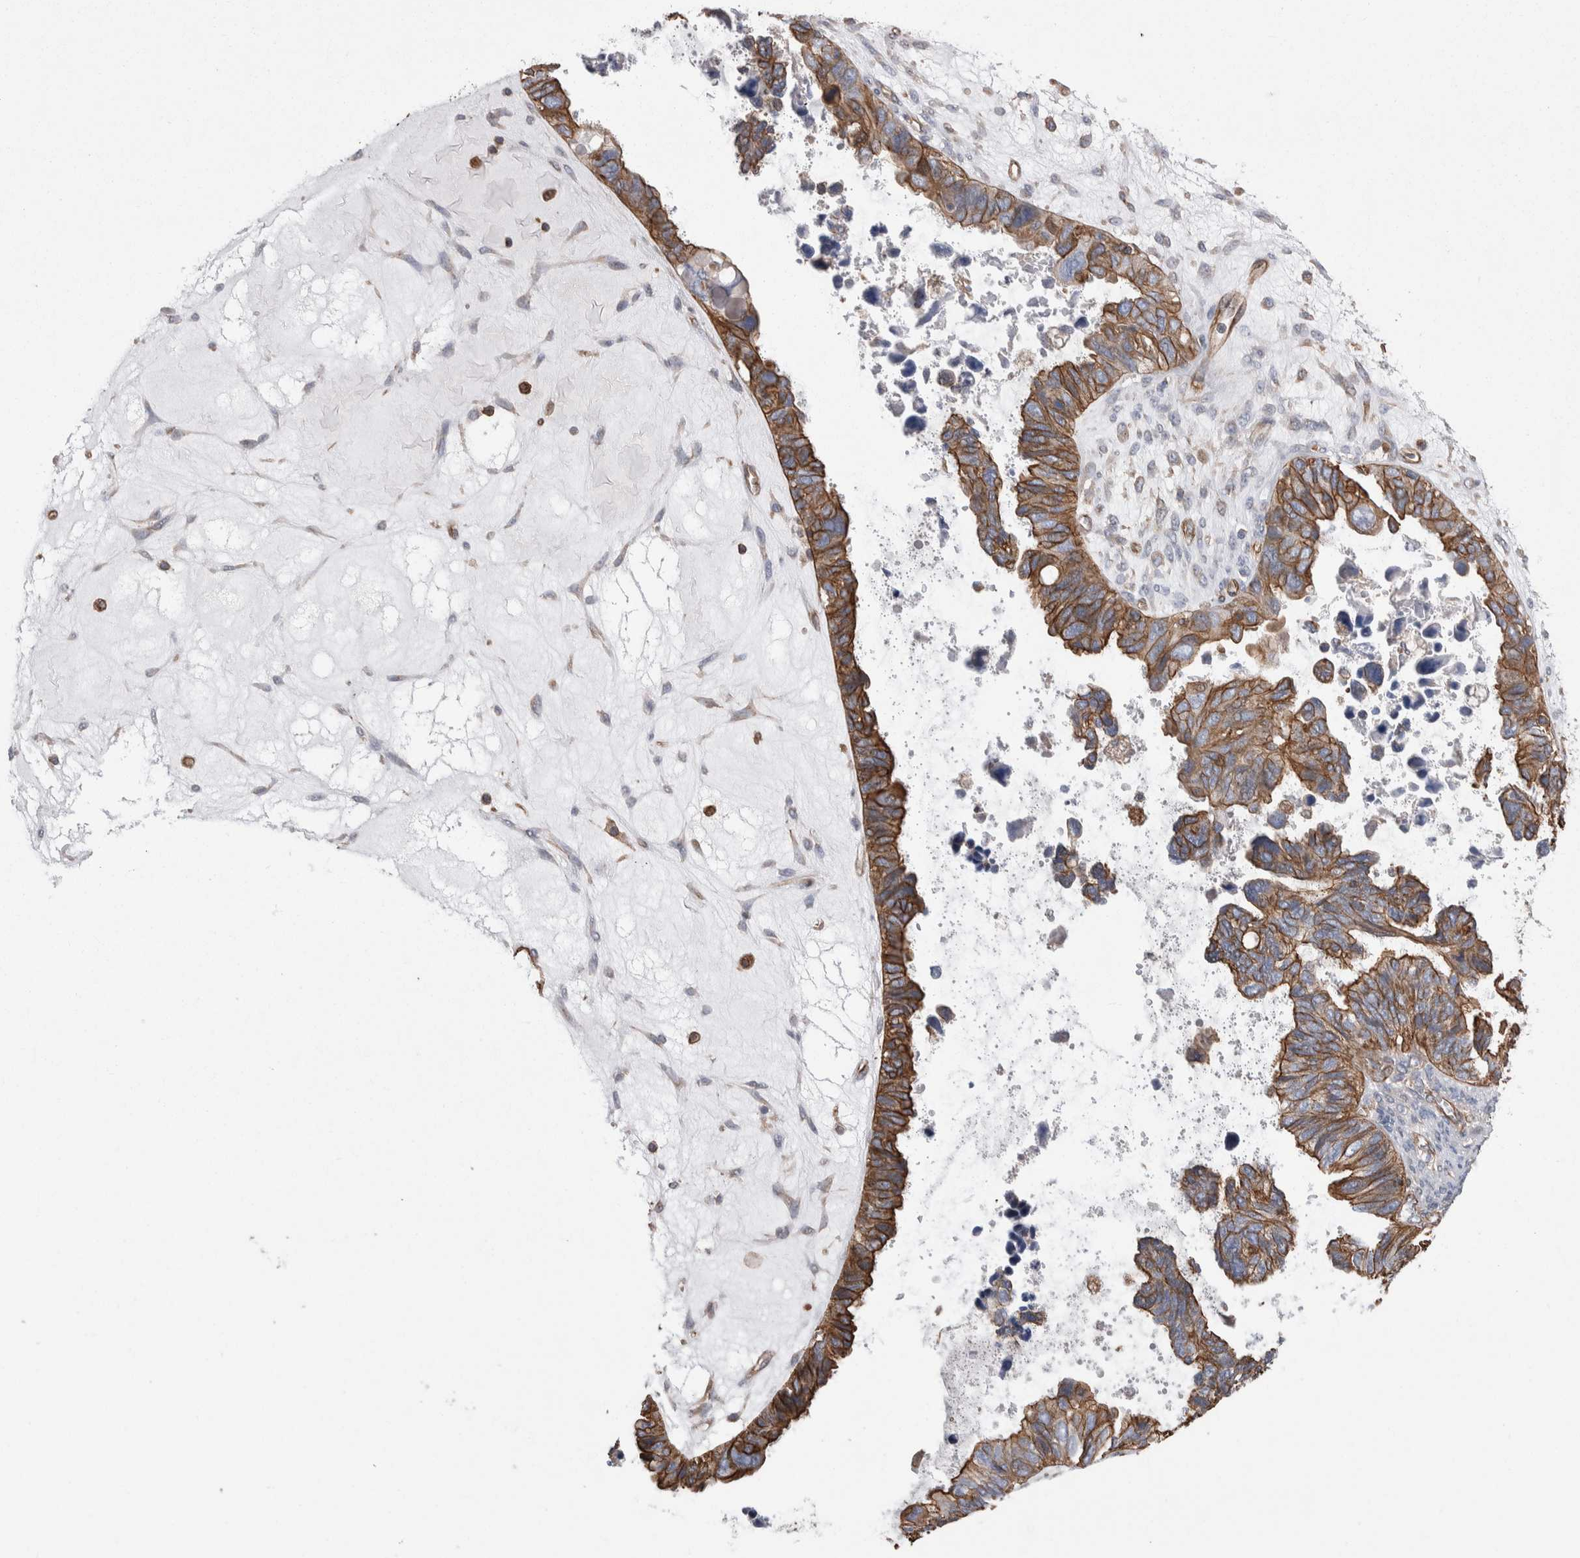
{"staining": {"intensity": "strong", "quantity": ">75%", "location": "cytoplasmic/membranous"}, "tissue": "ovarian cancer", "cell_type": "Tumor cells", "image_type": "cancer", "snomed": [{"axis": "morphology", "description": "Cystadenocarcinoma, serous, NOS"}, {"axis": "topography", "description": "Ovary"}], "caption": "Immunohistochemistry staining of ovarian cancer, which displays high levels of strong cytoplasmic/membranous expression in approximately >75% of tumor cells indicating strong cytoplasmic/membranous protein positivity. The staining was performed using DAB (brown) for protein detection and nuclei were counterstained in hematoxylin (blue).", "gene": "KIF12", "patient": {"sex": "female", "age": 79}}